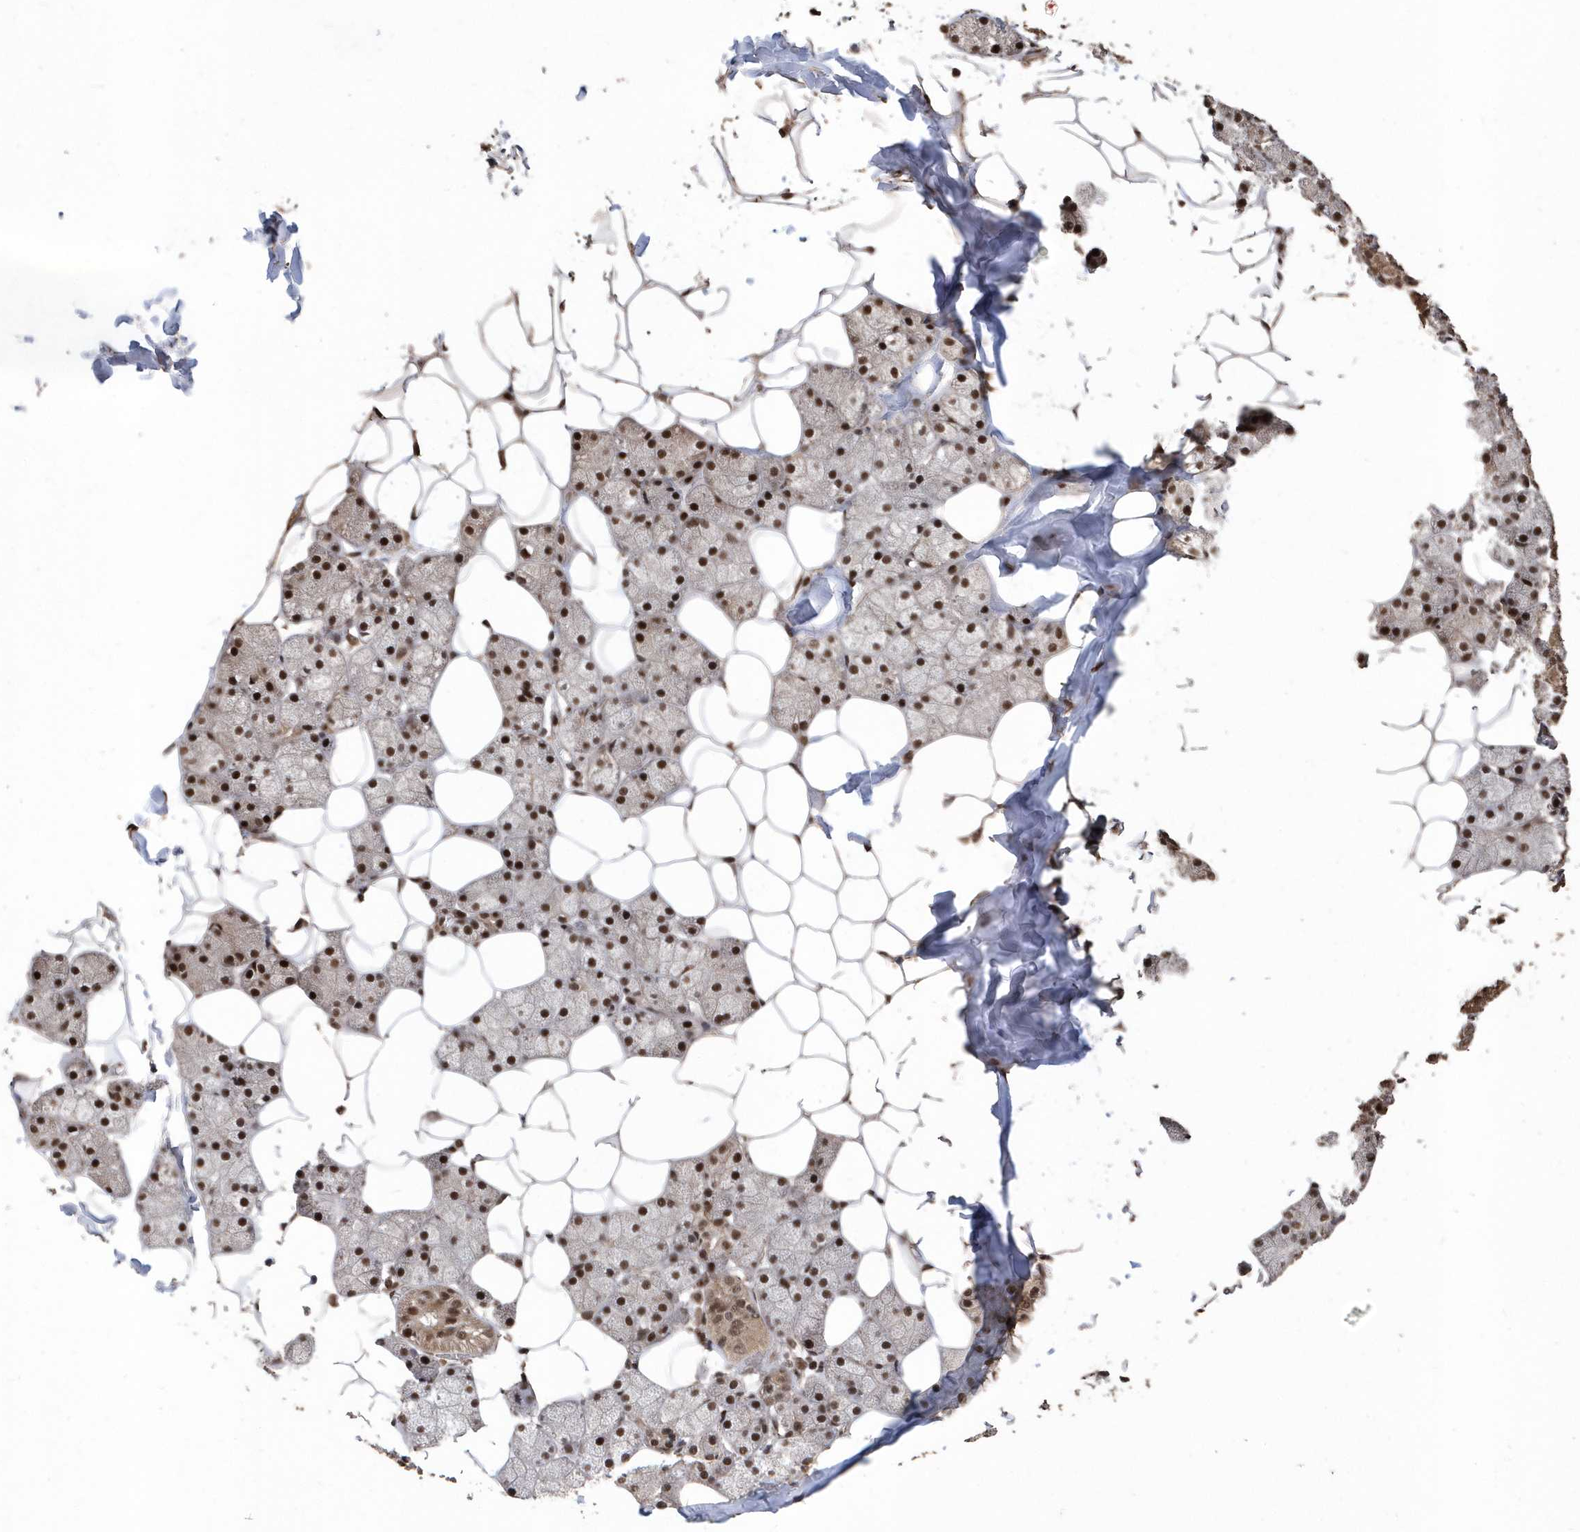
{"staining": {"intensity": "strong", "quantity": ">75%", "location": "cytoplasmic/membranous,nuclear"}, "tissue": "salivary gland", "cell_type": "Glandular cells", "image_type": "normal", "snomed": [{"axis": "morphology", "description": "Normal tissue, NOS"}, {"axis": "topography", "description": "Salivary gland"}], "caption": "Glandular cells show high levels of strong cytoplasmic/membranous,nuclear expression in approximately >75% of cells in unremarkable human salivary gland. (DAB = brown stain, brightfield microscopy at high magnification).", "gene": "INTS12", "patient": {"sex": "female", "age": 33}}